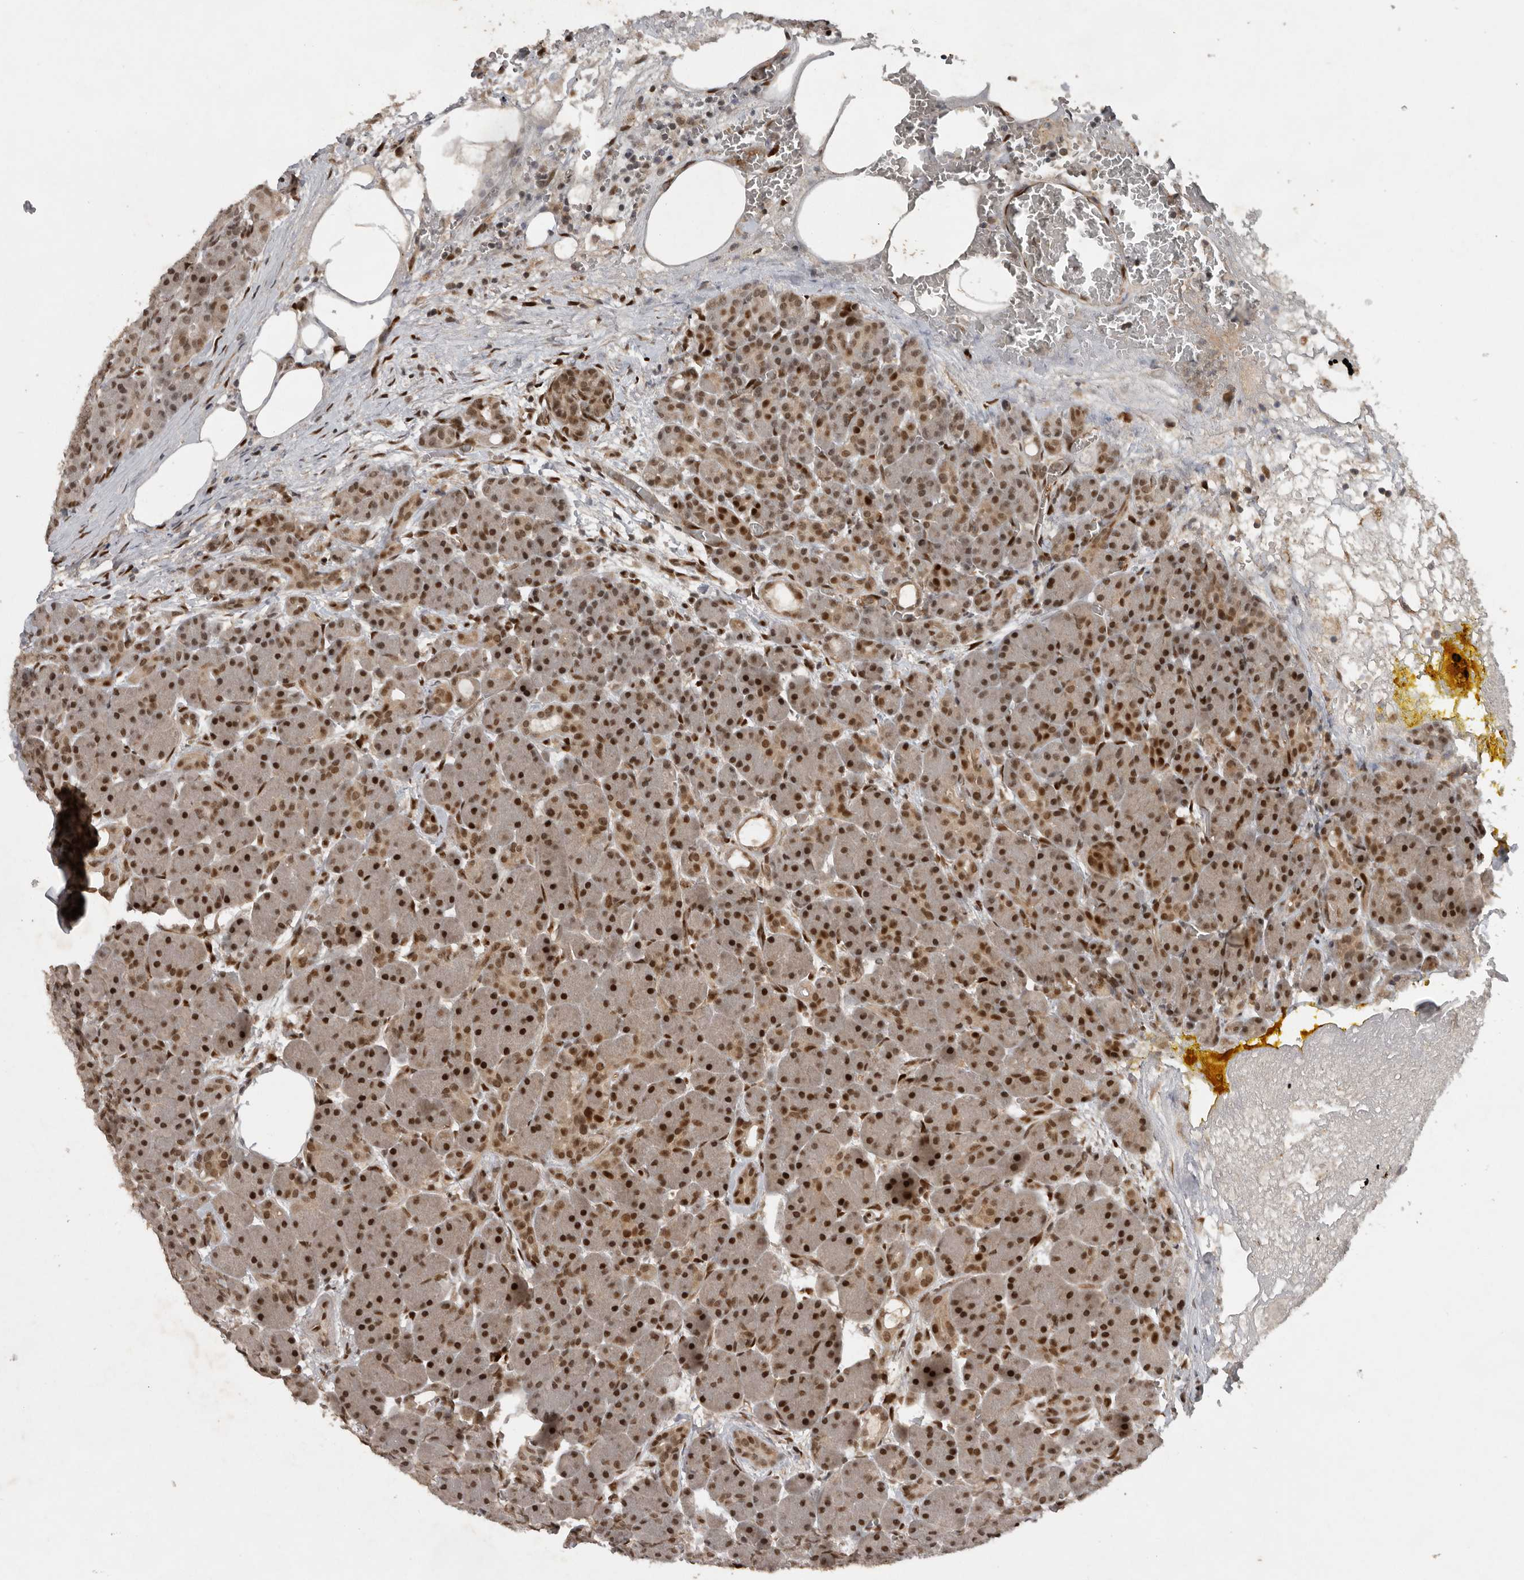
{"staining": {"intensity": "strong", "quantity": "25%-75%", "location": "nuclear"}, "tissue": "pancreas", "cell_type": "Exocrine glandular cells", "image_type": "normal", "snomed": [{"axis": "morphology", "description": "Normal tissue, NOS"}, {"axis": "topography", "description": "Pancreas"}], "caption": "Immunohistochemistry histopathology image of benign pancreas: human pancreas stained using immunohistochemistry (IHC) displays high levels of strong protein expression localized specifically in the nuclear of exocrine glandular cells, appearing as a nuclear brown color.", "gene": "CDC27", "patient": {"sex": "male", "age": 63}}